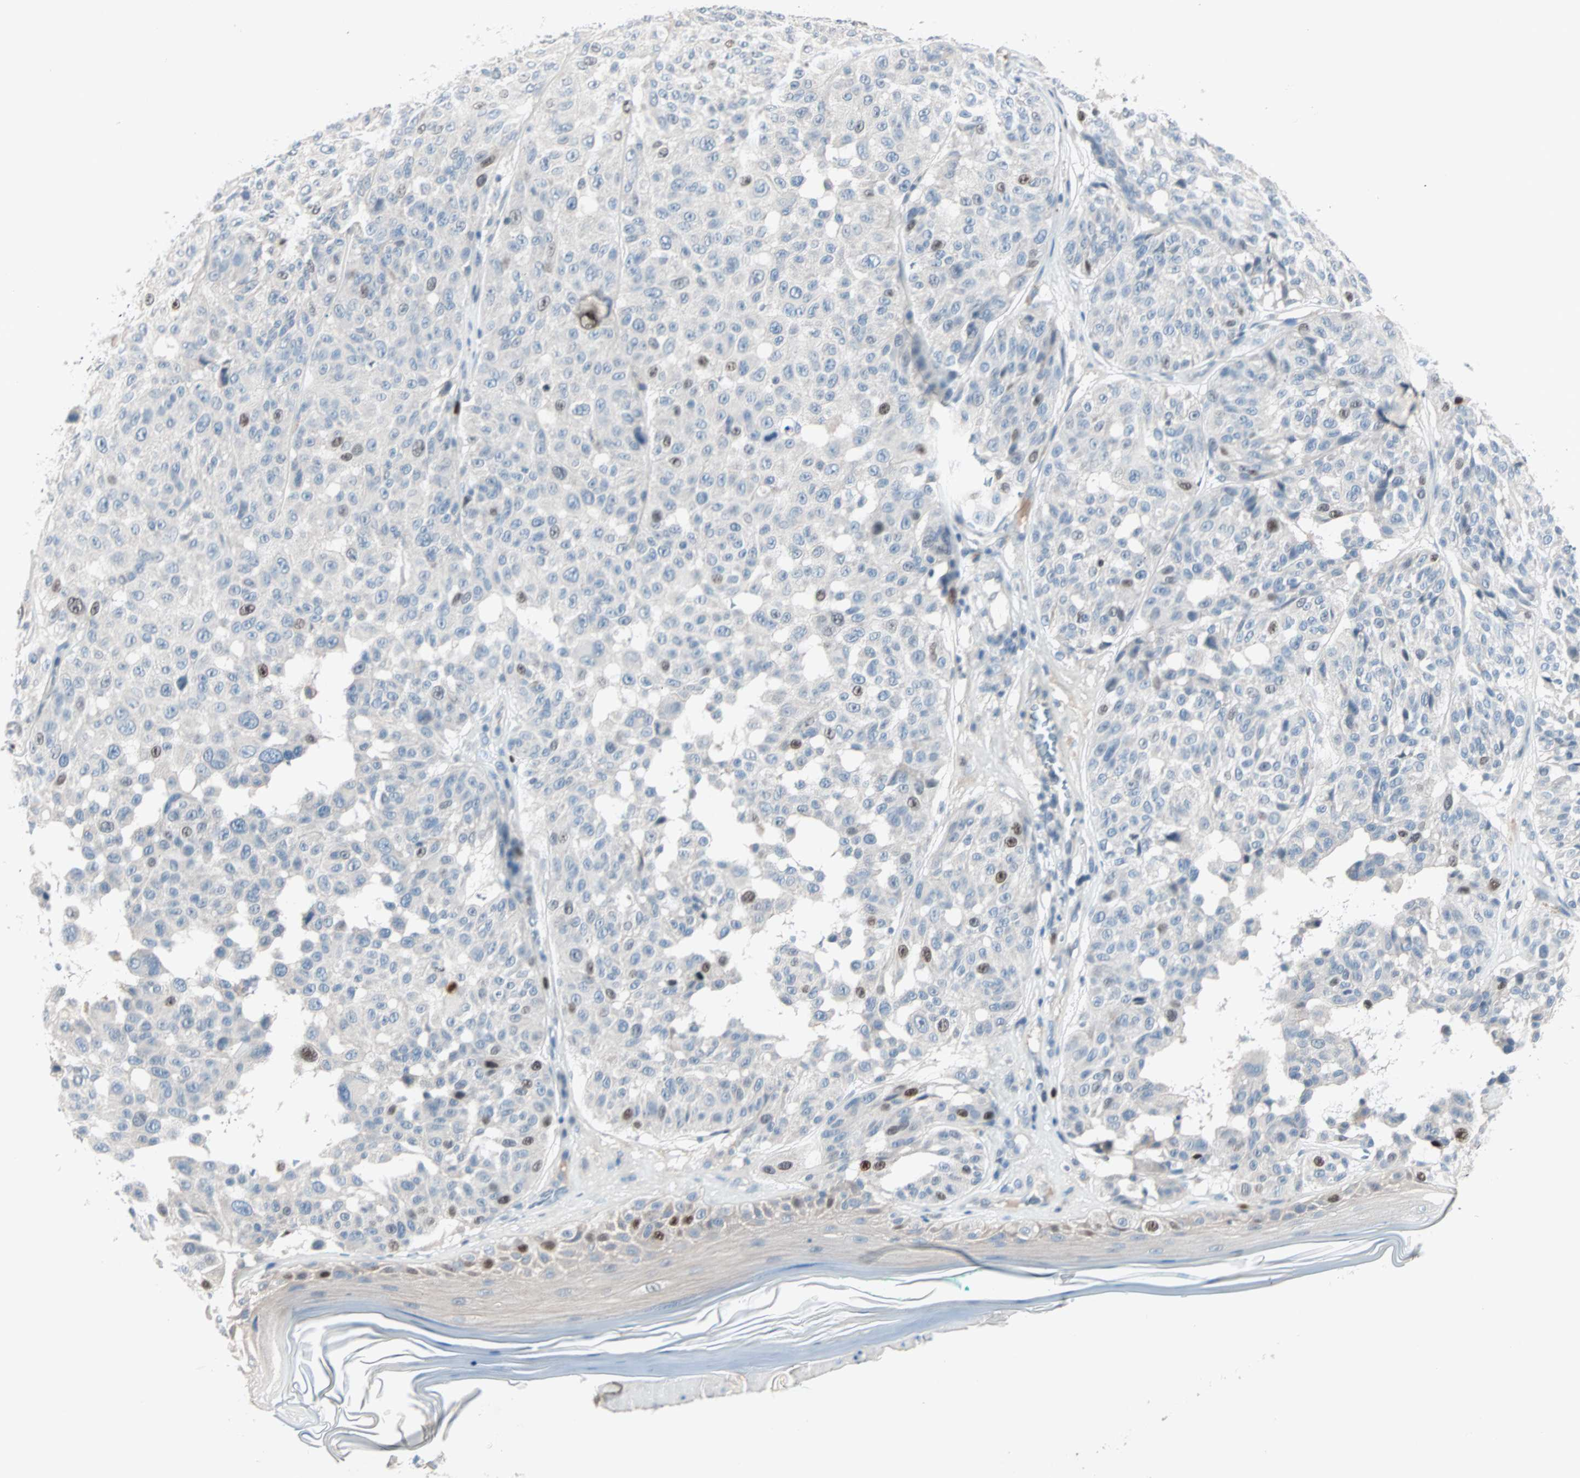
{"staining": {"intensity": "moderate", "quantity": "<25%", "location": "nuclear"}, "tissue": "melanoma", "cell_type": "Tumor cells", "image_type": "cancer", "snomed": [{"axis": "morphology", "description": "Malignant melanoma, NOS"}, {"axis": "topography", "description": "Skin"}], "caption": "Brown immunohistochemical staining in human malignant melanoma shows moderate nuclear positivity in approximately <25% of tumor cells. The staining was performed using DAB (3,3'-diaminobenzidine), with brown indicating positive protein expression. Nuclei are stained blue with hematoxylin.", "gene": "CCNE2", "patient": {"sex": "female", "age": 46}}